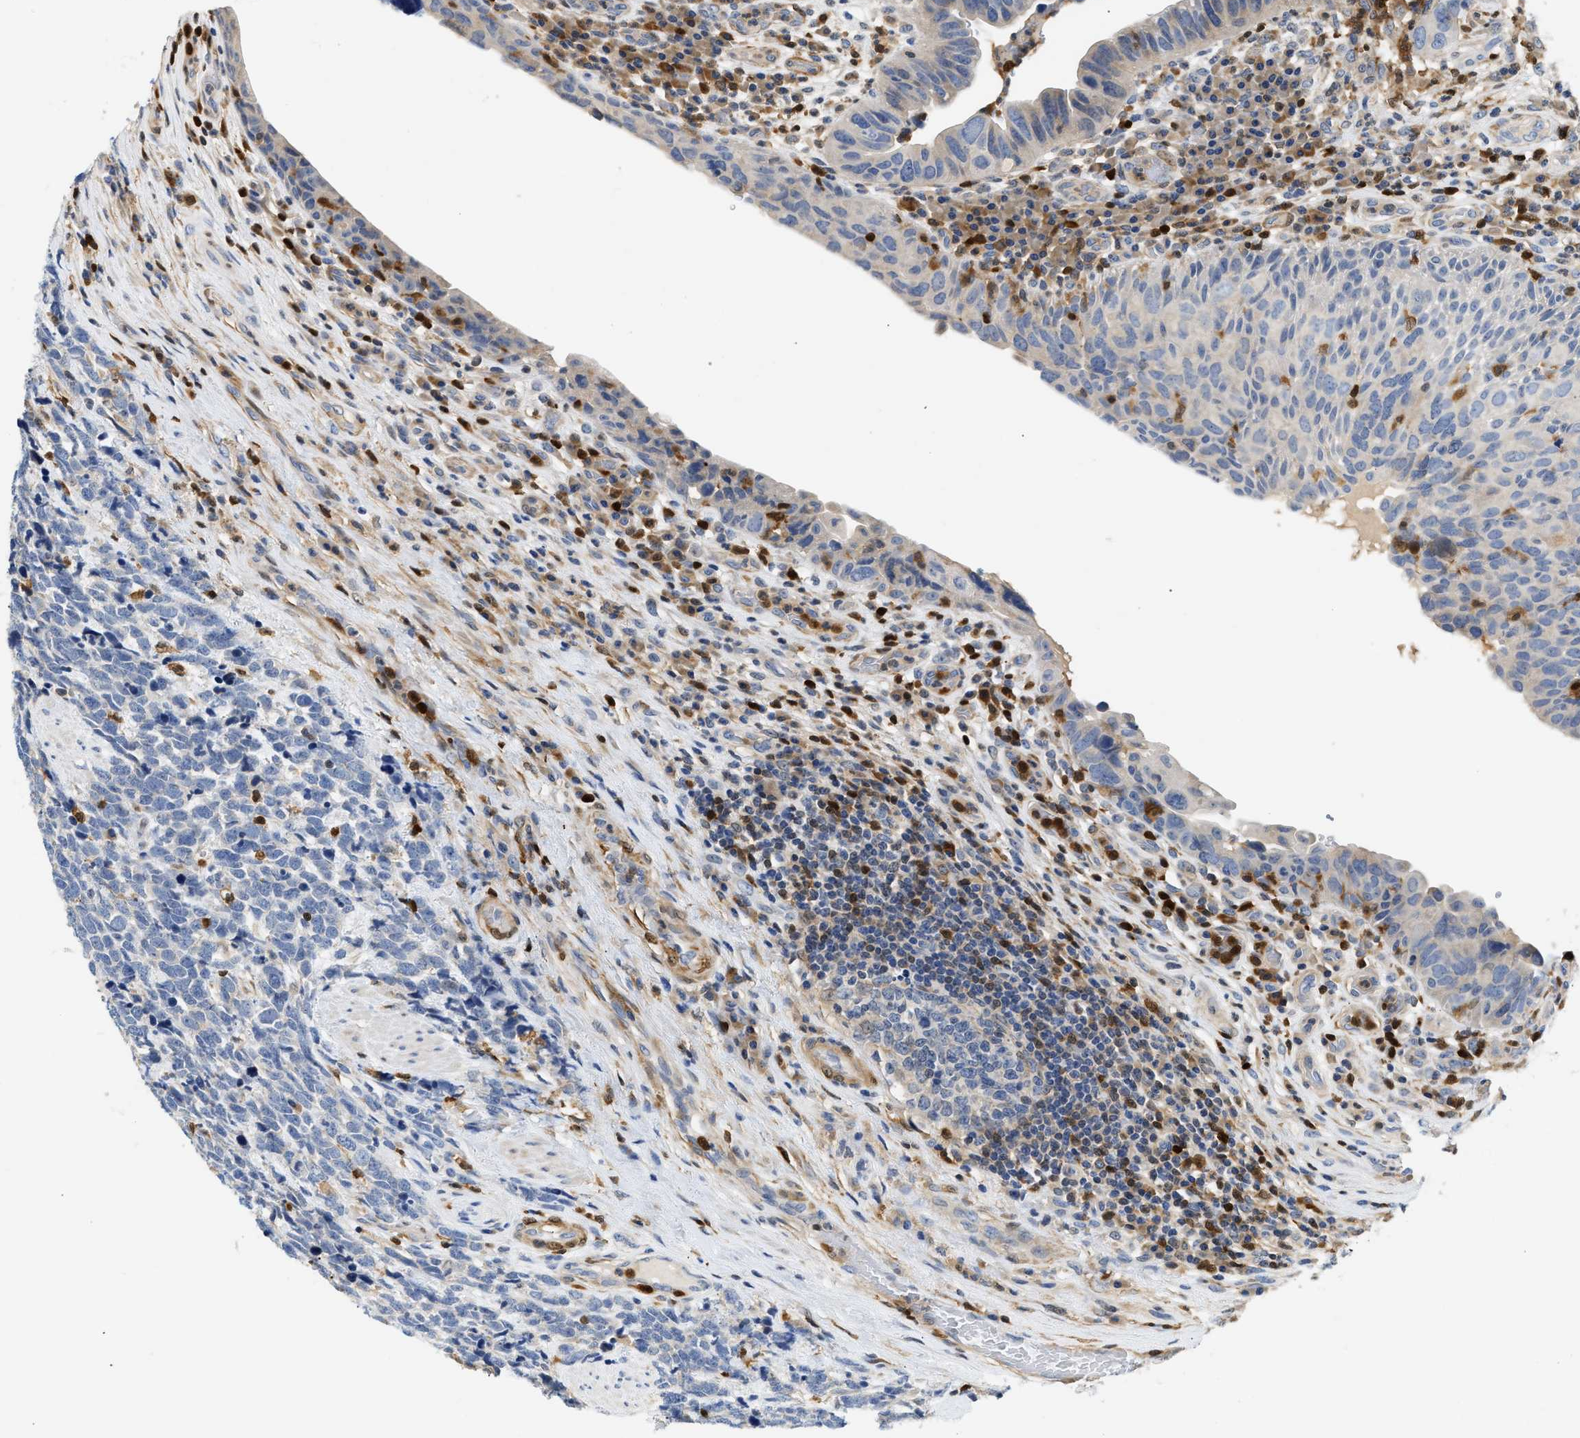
{"staining": {"intensity": "negative", "quantity": "none", "location": "none"}, "tissue": "urothelial cancer", "cell_type": "Tumor cells", "image_type": "cancer", "snomed": [{"axis": "morphology", "description": "Urothelial carcinoma, High grade"}, {"axis": "topography", "description": "Urinary bladder"}], "caption": "This is an immunohistochemistry (IHC) photomicrograph of urothelial carcinoma (high-grade). There is no positivity in tumor cells.", "gene": "SLIT2", "patient": {"sex": "female", "age": 82}}